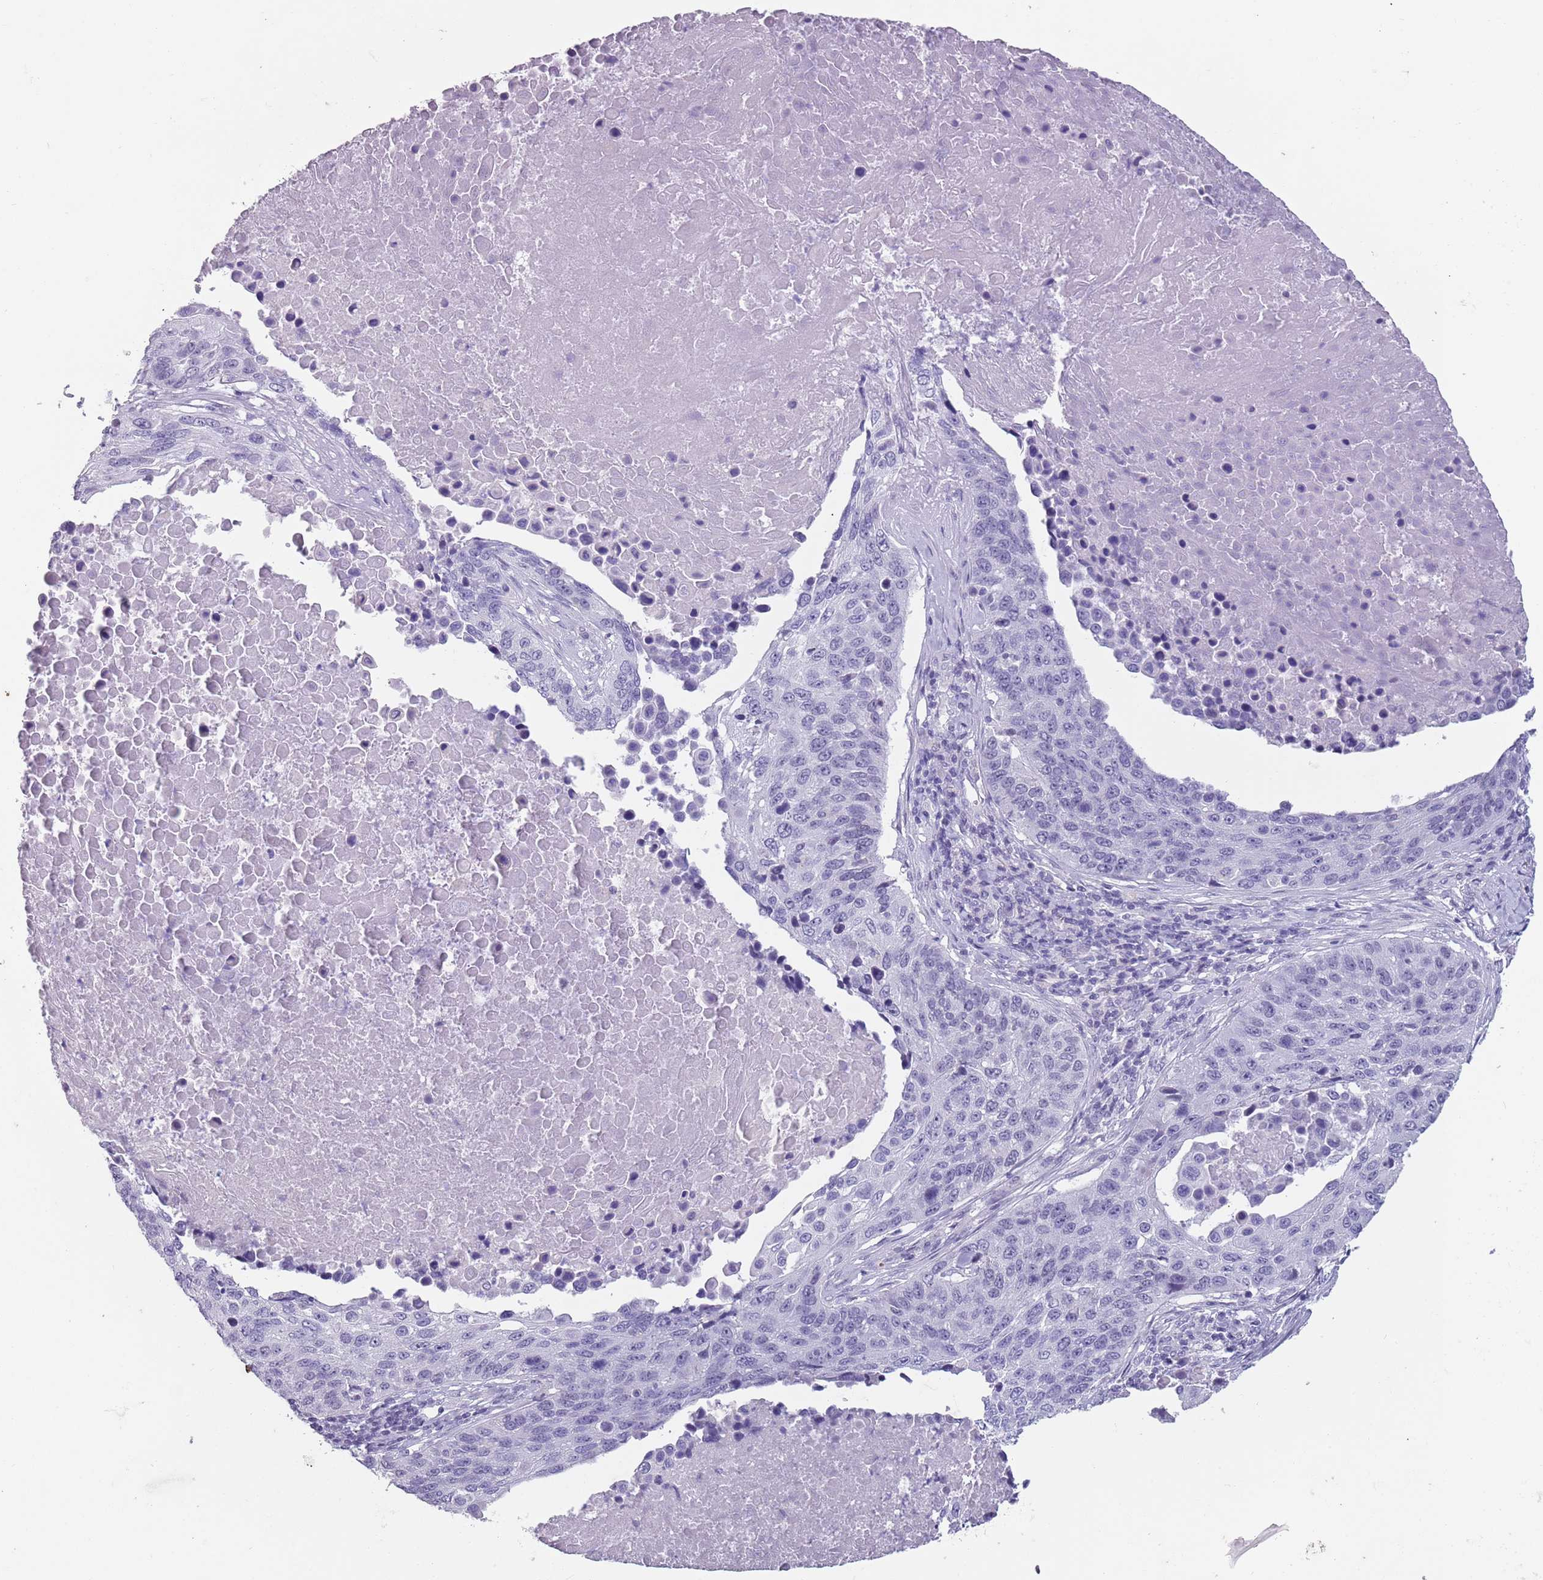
{"staining": {"intensity": "negative", "quantity": "none", "location": "none"}, "tissue": "lung cancer", "cell_type": "Tumor cells", "image_type": "cancer", "snomed": [{"axis": "morphology", "description": "Normal tissue, NOS"}, {"axis": "morphology", "description": "Squamous cell carcinoma, NOS"}, {"axis": "topography", "description": "Lymph node"}, {"axis": "topography", "description": "Lung"}], "caption": "Micrograph shows no protein expression in tumor cells of squamous cell carcinoma (lung) tissue.", "gene": "SPESP1", "patient": {"sex": "male", "age": 66}}